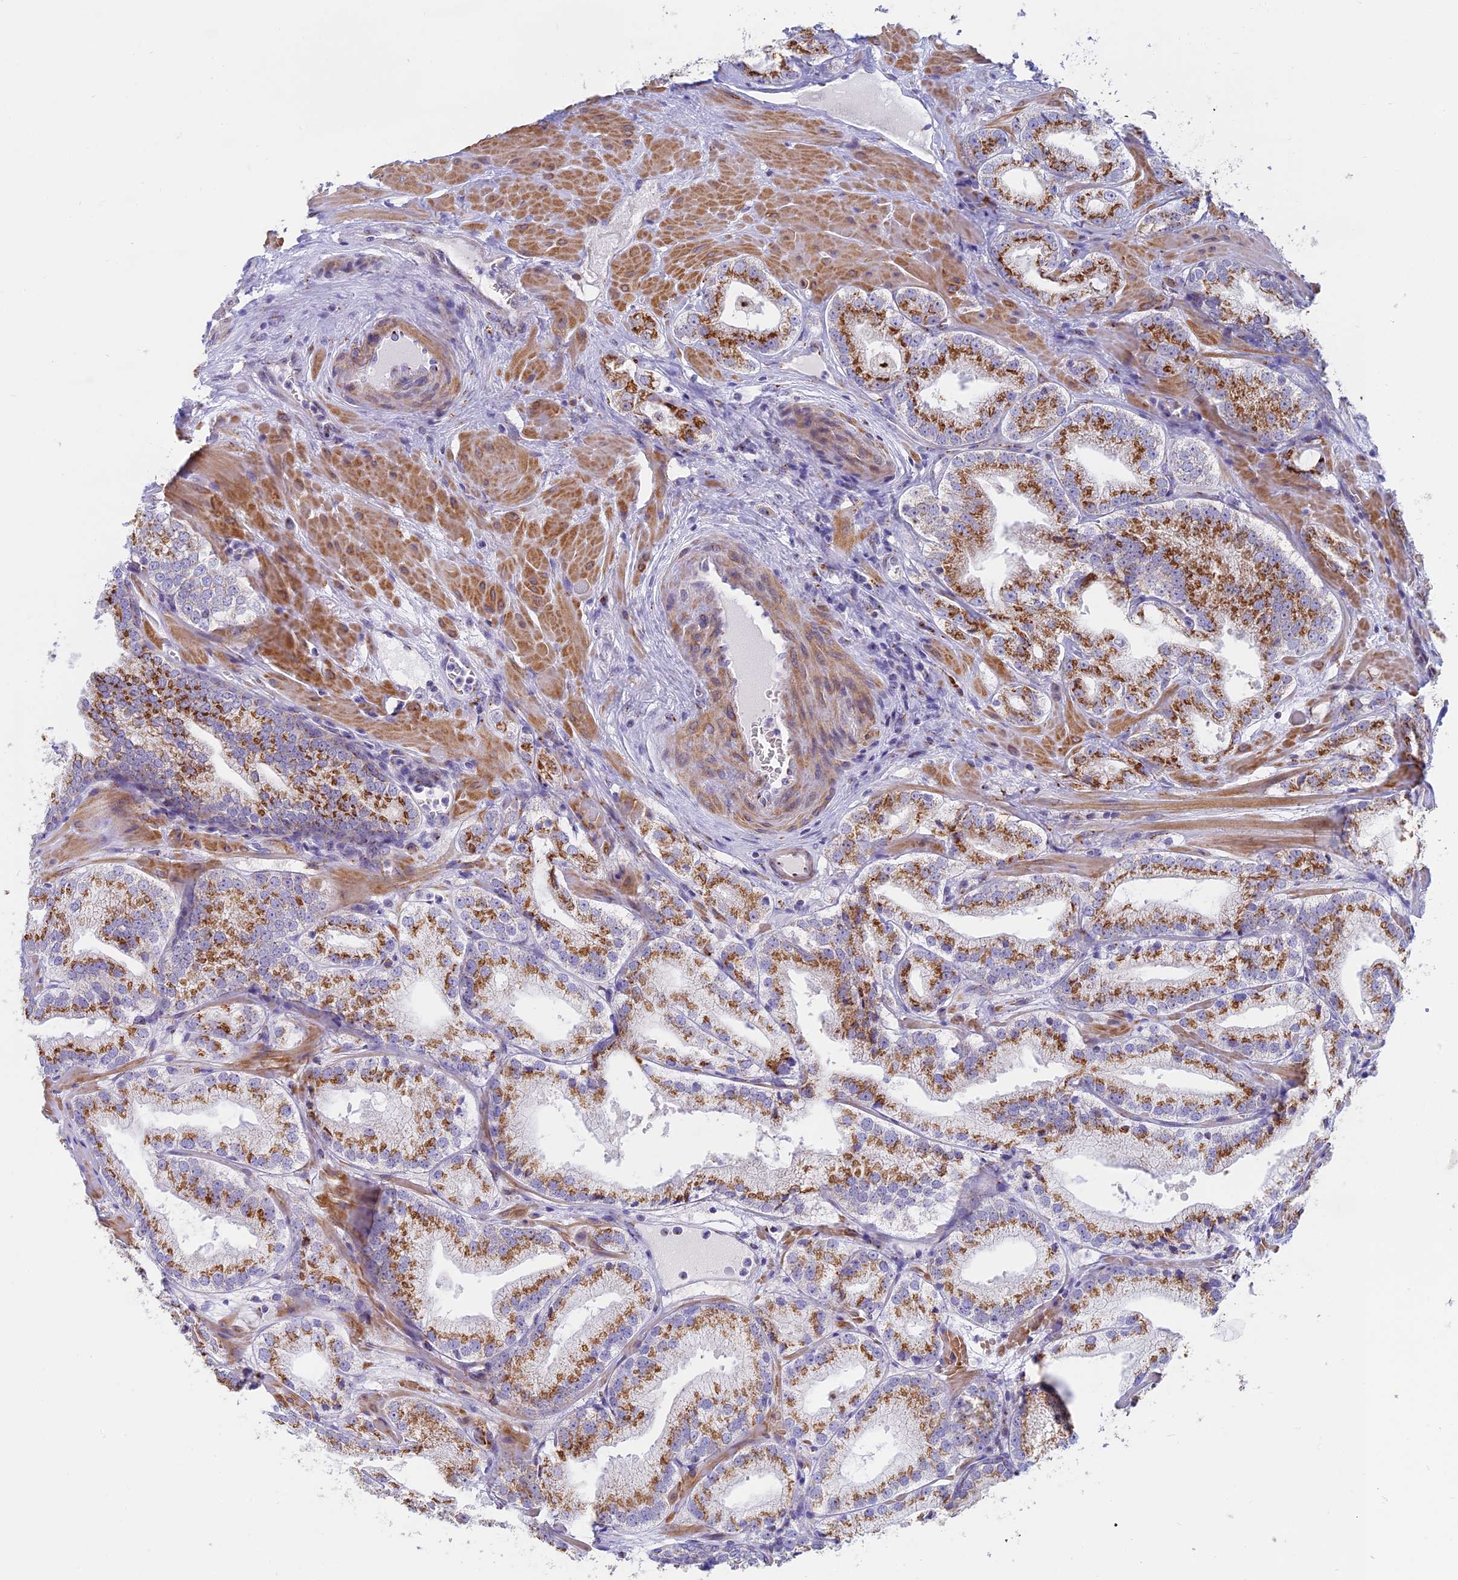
{"staining": {"intensity": "moderate", "quantity": ">75%", "location": "cytoplasmic/membranous"}, "tissue": "prostate cancer", "cell_type": "Tumor cells", "image_type": "cancer", "snomed": [{"axis": "morphology", "description": "Adenocarcinoma, Low grade"}, {"axis": "topography", "description": "Prostate"}], "caption": "An image showing moderate cytoplasmic/membranous staining in about >75% of tumor cells in adenocarcinoma (low-grade) (prostate), as visualized by brown immunohistochemical staining.", "gene": "HS2ST1", "patient": {"sex": "male", "age": 60}}